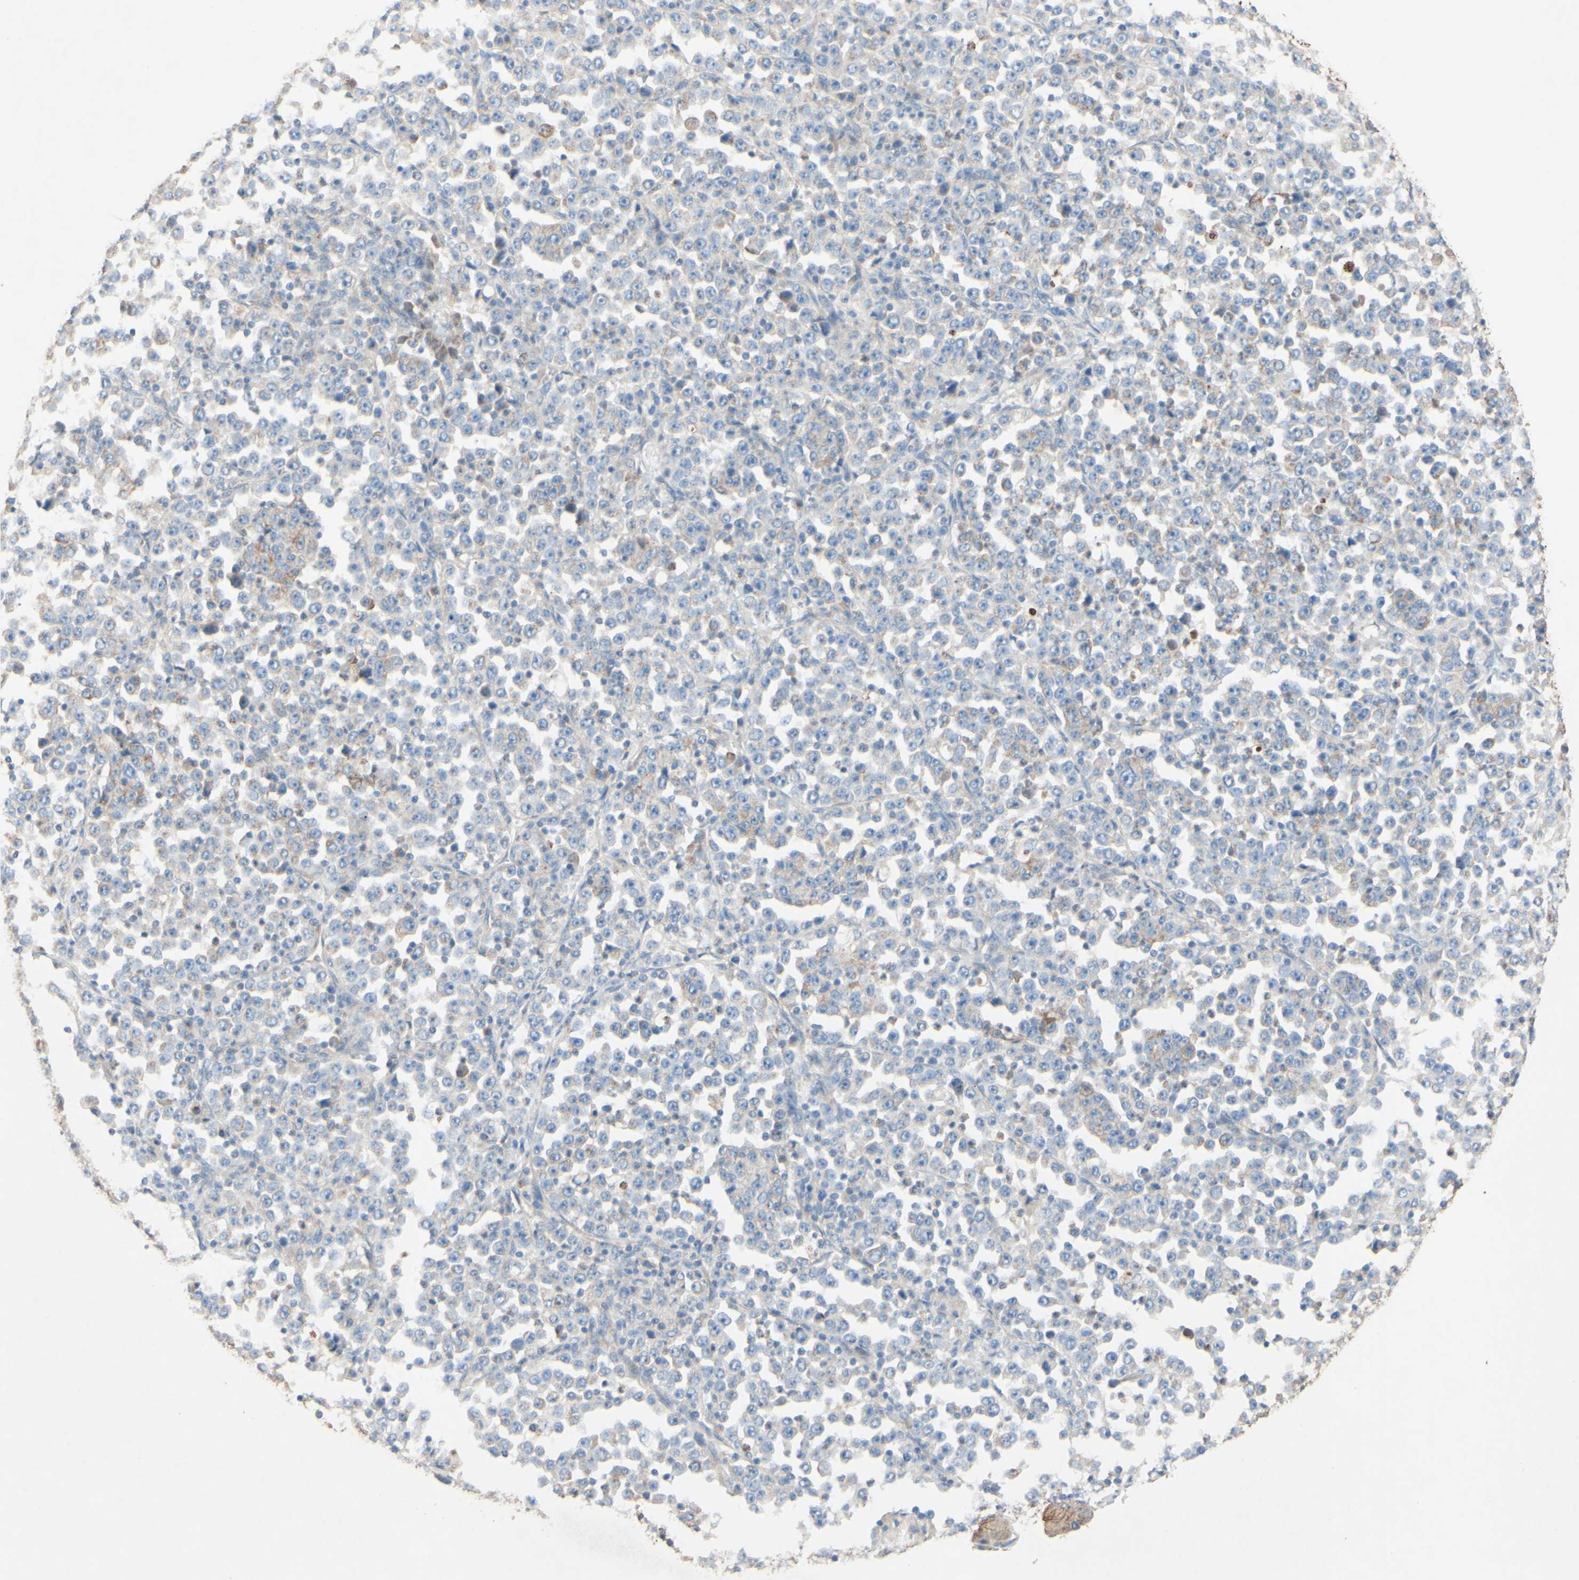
{"staining": {"intensity": "weak", "quantity": "25%-75%", "location": "cytoplasmic/membranous"}, "tissue": "stomach cancer", "cell_type": "Tumor cells", "image_type": "cancer", "snomed": [{"axis": "morphology", "description": "Normal tissue, NOS"}, {"axis": "morphology", "description": "Adenocarcinoma, NOS"}, {"axis": "topography", "description": "Stomach, upper"}, {"axis": "topography", "description": "Stomach"}], "caption": "A low amount of weak cytoplasmic/membranous staining is appreciated in about 25%-75% of tumor cells in stomach adenocarcinoma tissue. (Brightfield microscopy of DAB IHC at high magnification).", "gene": "MTM1", "patient": {"sex": "male", "age": 59}}